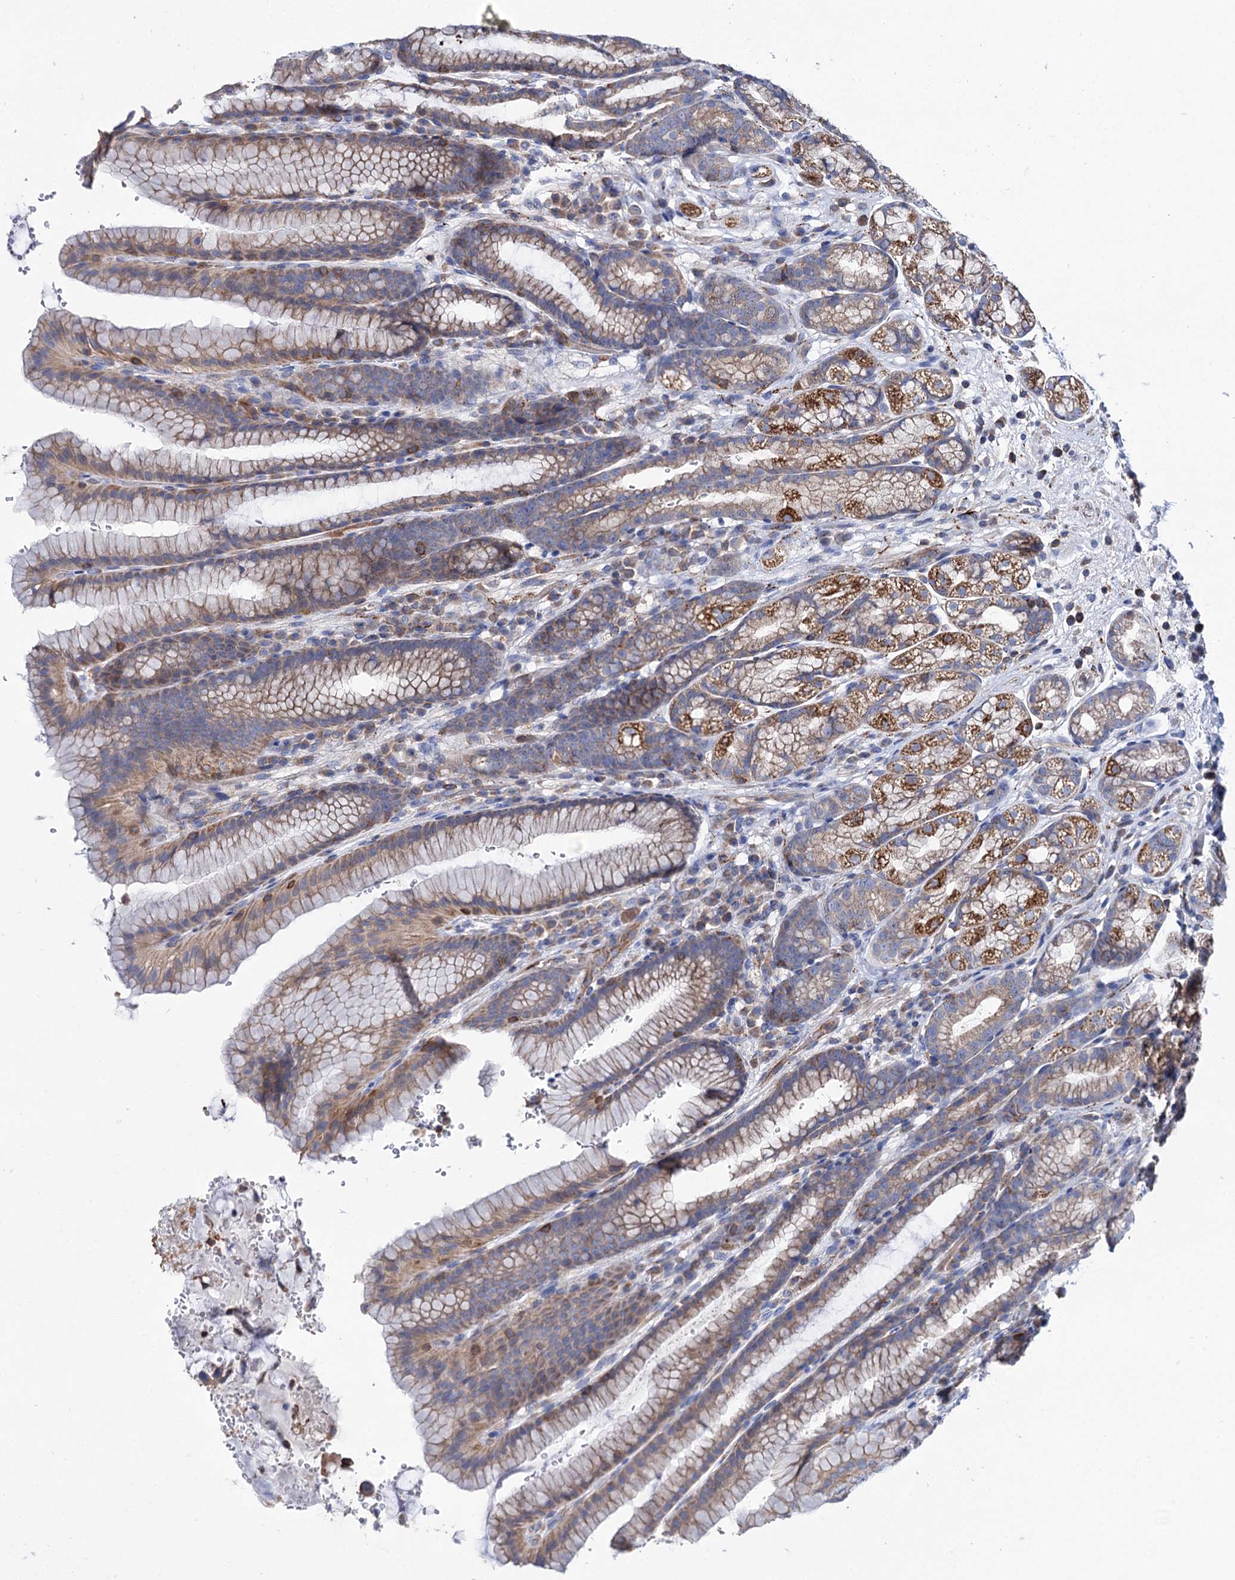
{"staining": {"intensity": "strong", "quantity": "25%-75%", "location": "cytoplasmic/membranous"}, "tissue": "stomach", "cell_type": "Glandular cells", "image_type": "normal", "snomed": [{"axis": "morphology", "description": "Normal tissue, NOS"}, {"axis": "morphology", "description": "Adenocarcinoma, NOS"}, {"axis": "topography", "description": "Stomach"}], "caption": "This is a histology image of immunohistochemistry staining of benign stomach, which shows strong positivity in the cytoplasmic/membranous of glandular cells.", "gene": "UBASH3B", "patient": {"sex": "male", "age": 57}}